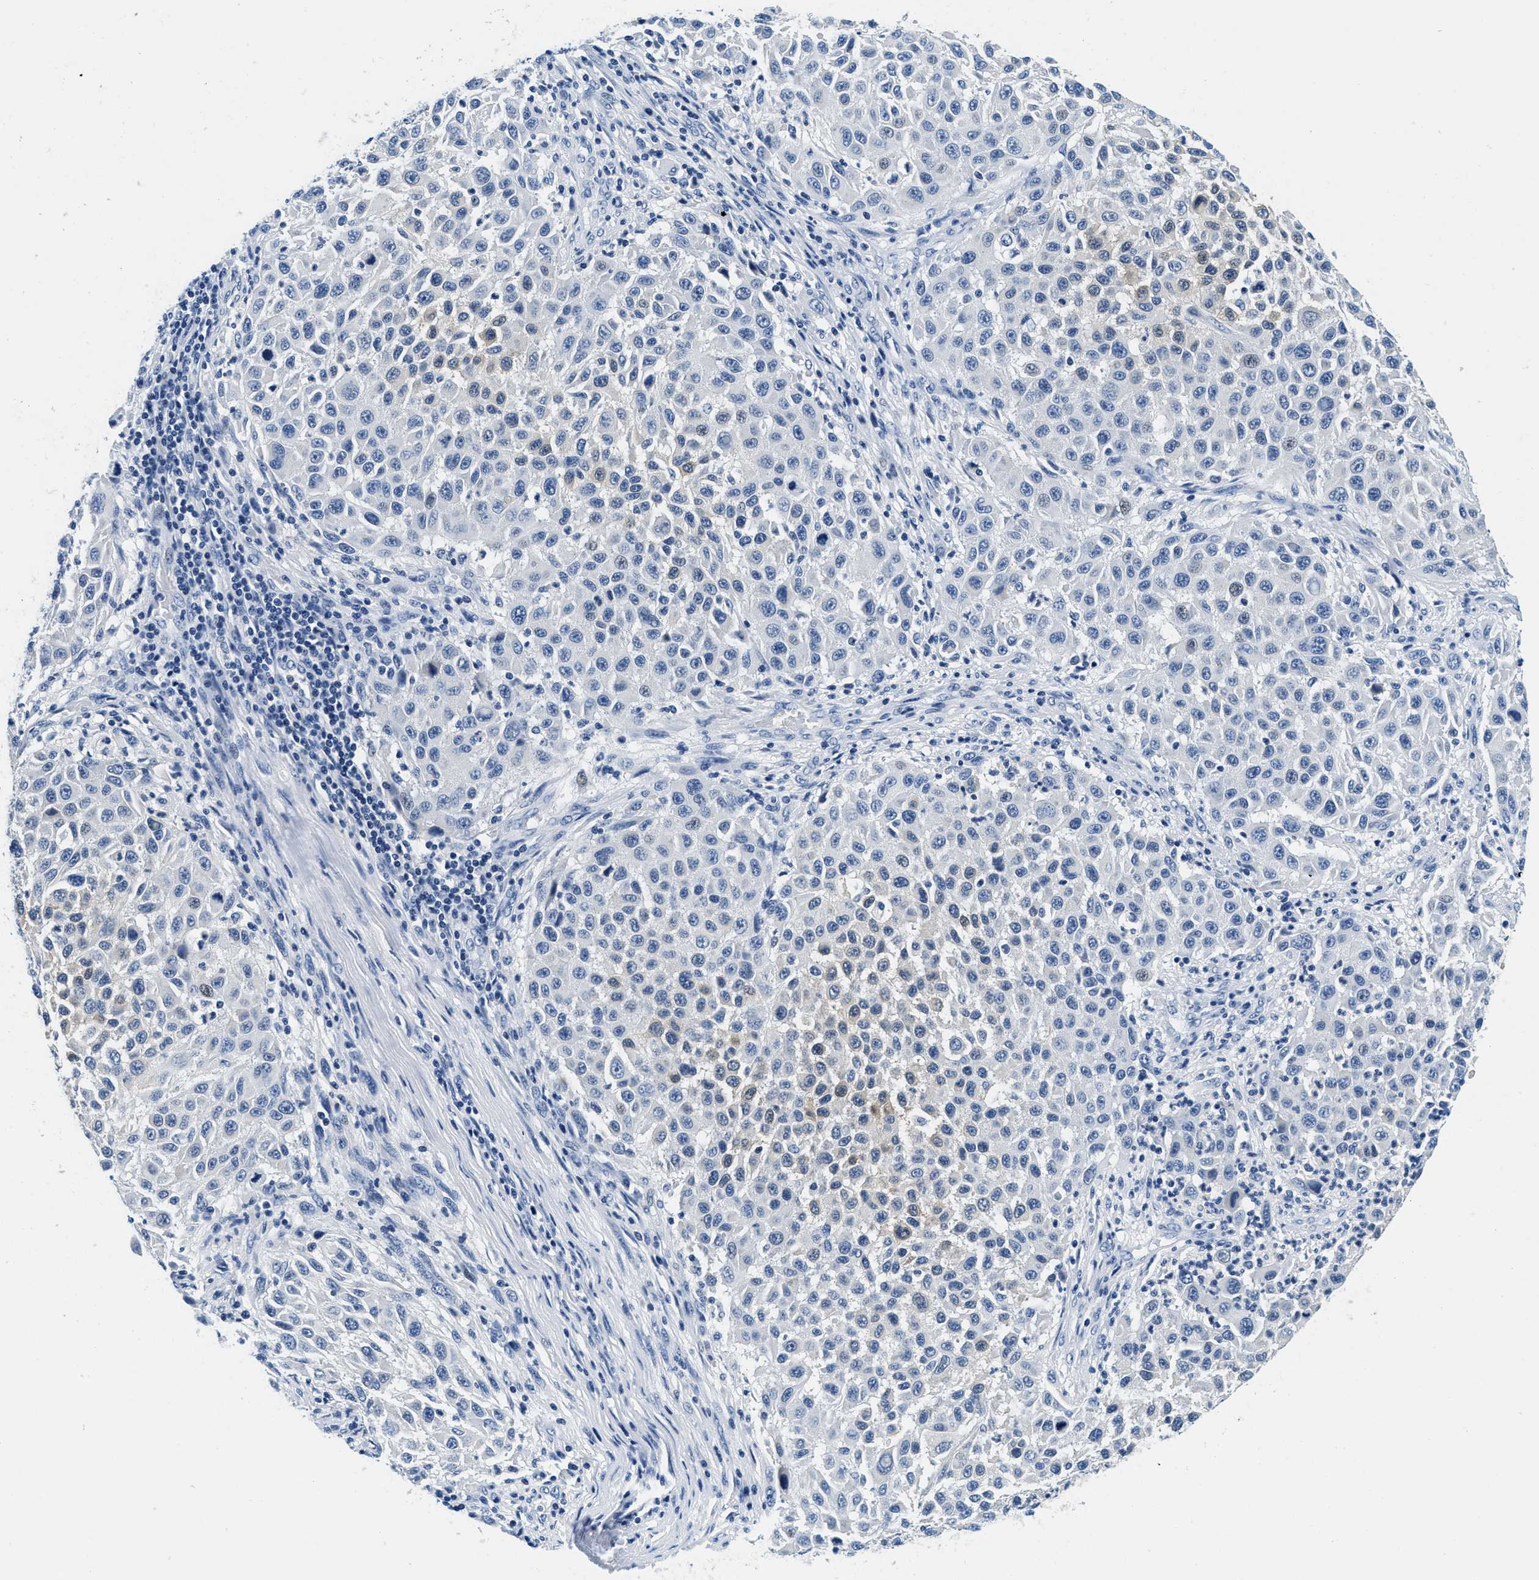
{"staining": {"intensity": "negative", "quantity": "none", "location": "none"}, "tissue": "melanoma", "cell_type": "Tumor cells", "image_type": "cancer", "snomed": [{"axis": "morphology", "description": "Malignant melanoma, Metastatic site"}, {"axis": "topography", "description": "Lymph node"}], "caption": "Melanoma stained for a protein using immunohistochemistry (IHC) shows no positivity tumor cells.", "gene": "GSTM3", "patient": {"sex": "male", "age": 61}}